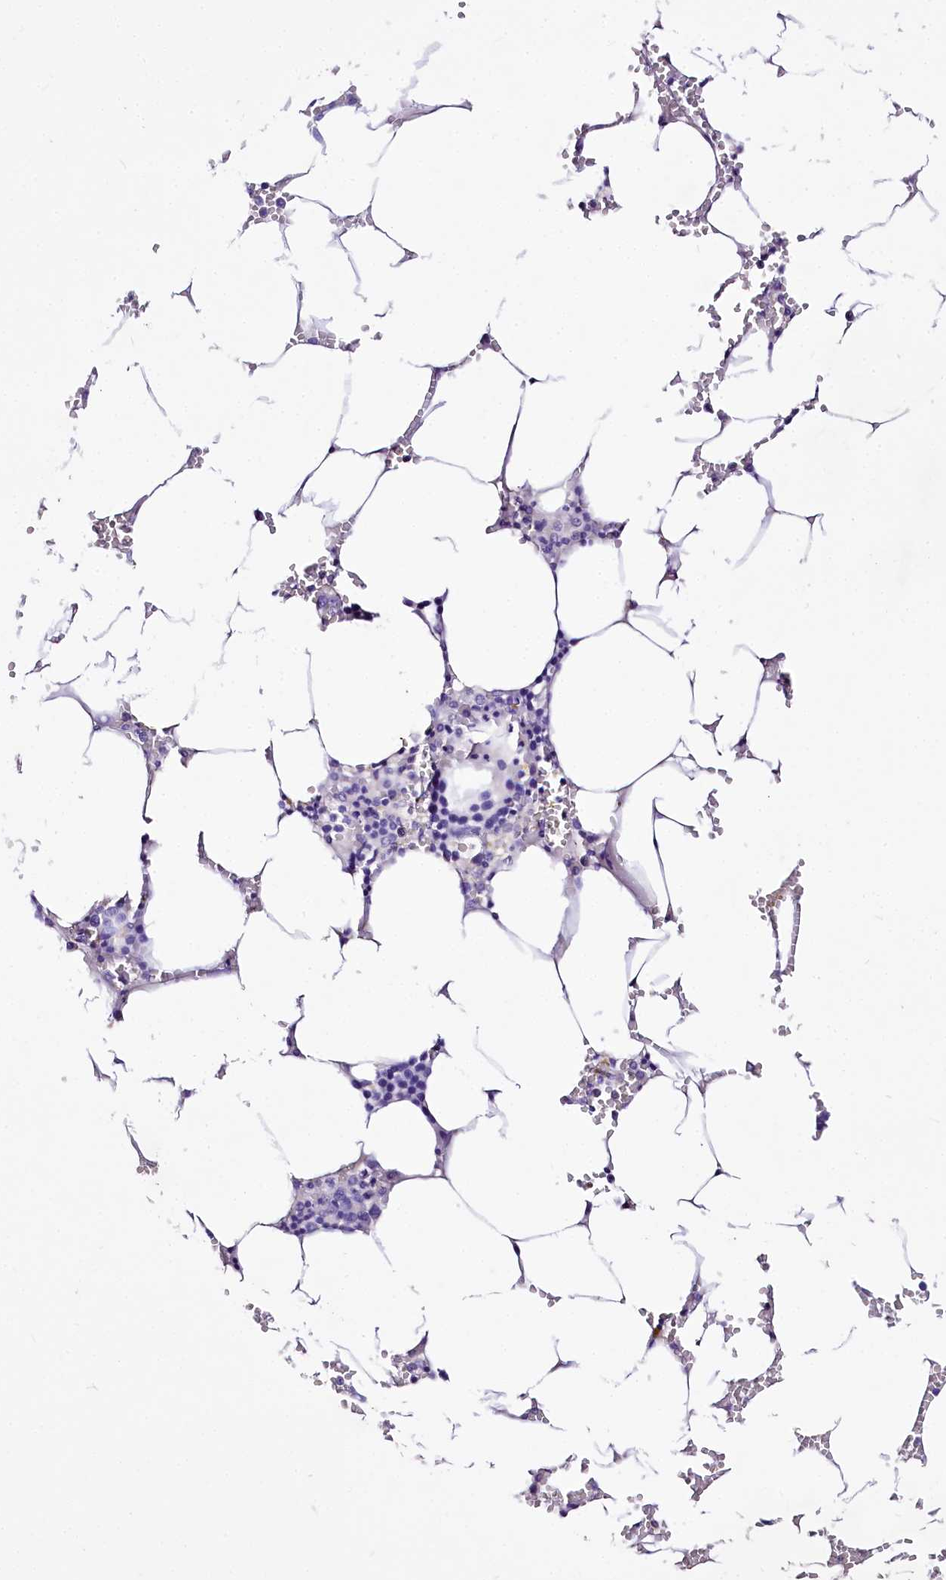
{"staining": {"intensity": "negative", "quantity": "none", "location": "none"}, "tissue": "bone marrow", "cell_type": "Hematopoietic cells", "image_type": "normal", "snomed": [{"axis": "morphology", "description": "Normal tissue, NOS"}, {"axis": "topography", "description": "Bone marrow"}], "caption": "Micrograph shows no significant protein expression in hematopoietic cells of unremarkable bone marrow. (DAB immunohistochemistry visualized using brightfield microscopy, high magnification).", "gene": "A2ML1", "patient": {"sex": "male", "age": 70}}